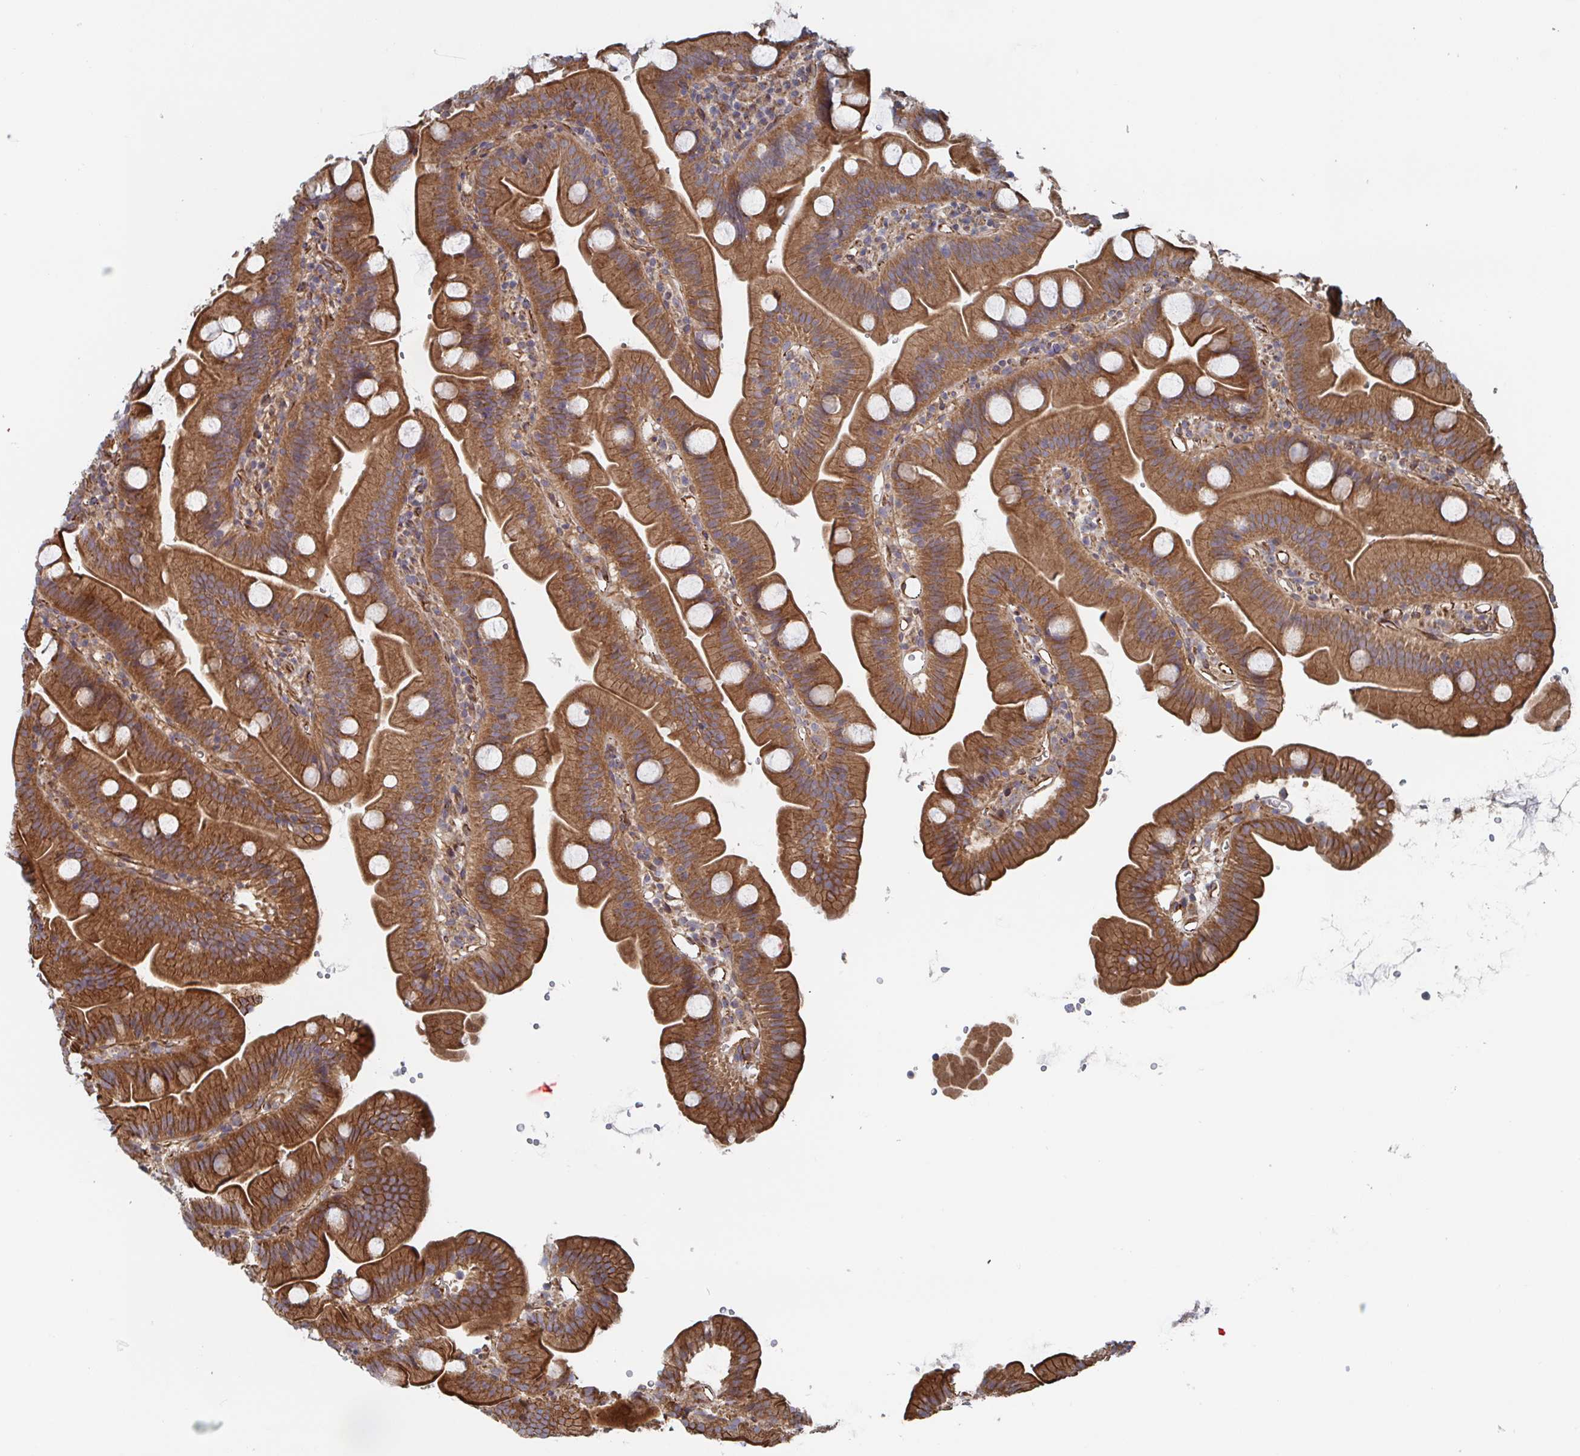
{"staining": {"intensity": "moderate", "quantity": ">75%", "location": "cytoplasmic/membranous"}, "tissue": "small intestine", "cell_type": "Glandular cells", "image_type": "normal", "snomed": [{"axis": "morphology", "description": "Normal tissue, NOS"}, {"axis": "topography", "description": "Small intestine"}], "caption": "High-magnification brightfield microscopy of benign small intestine stained with DAB (brown) and counterstained with hematoxylin (blue). glandular cells exhibit moderate cytoplasmic/membranous staining is appreciated in about>75% of cells.", "gene": "DVL3", "patient": {"sex": "female", "age": 68}}